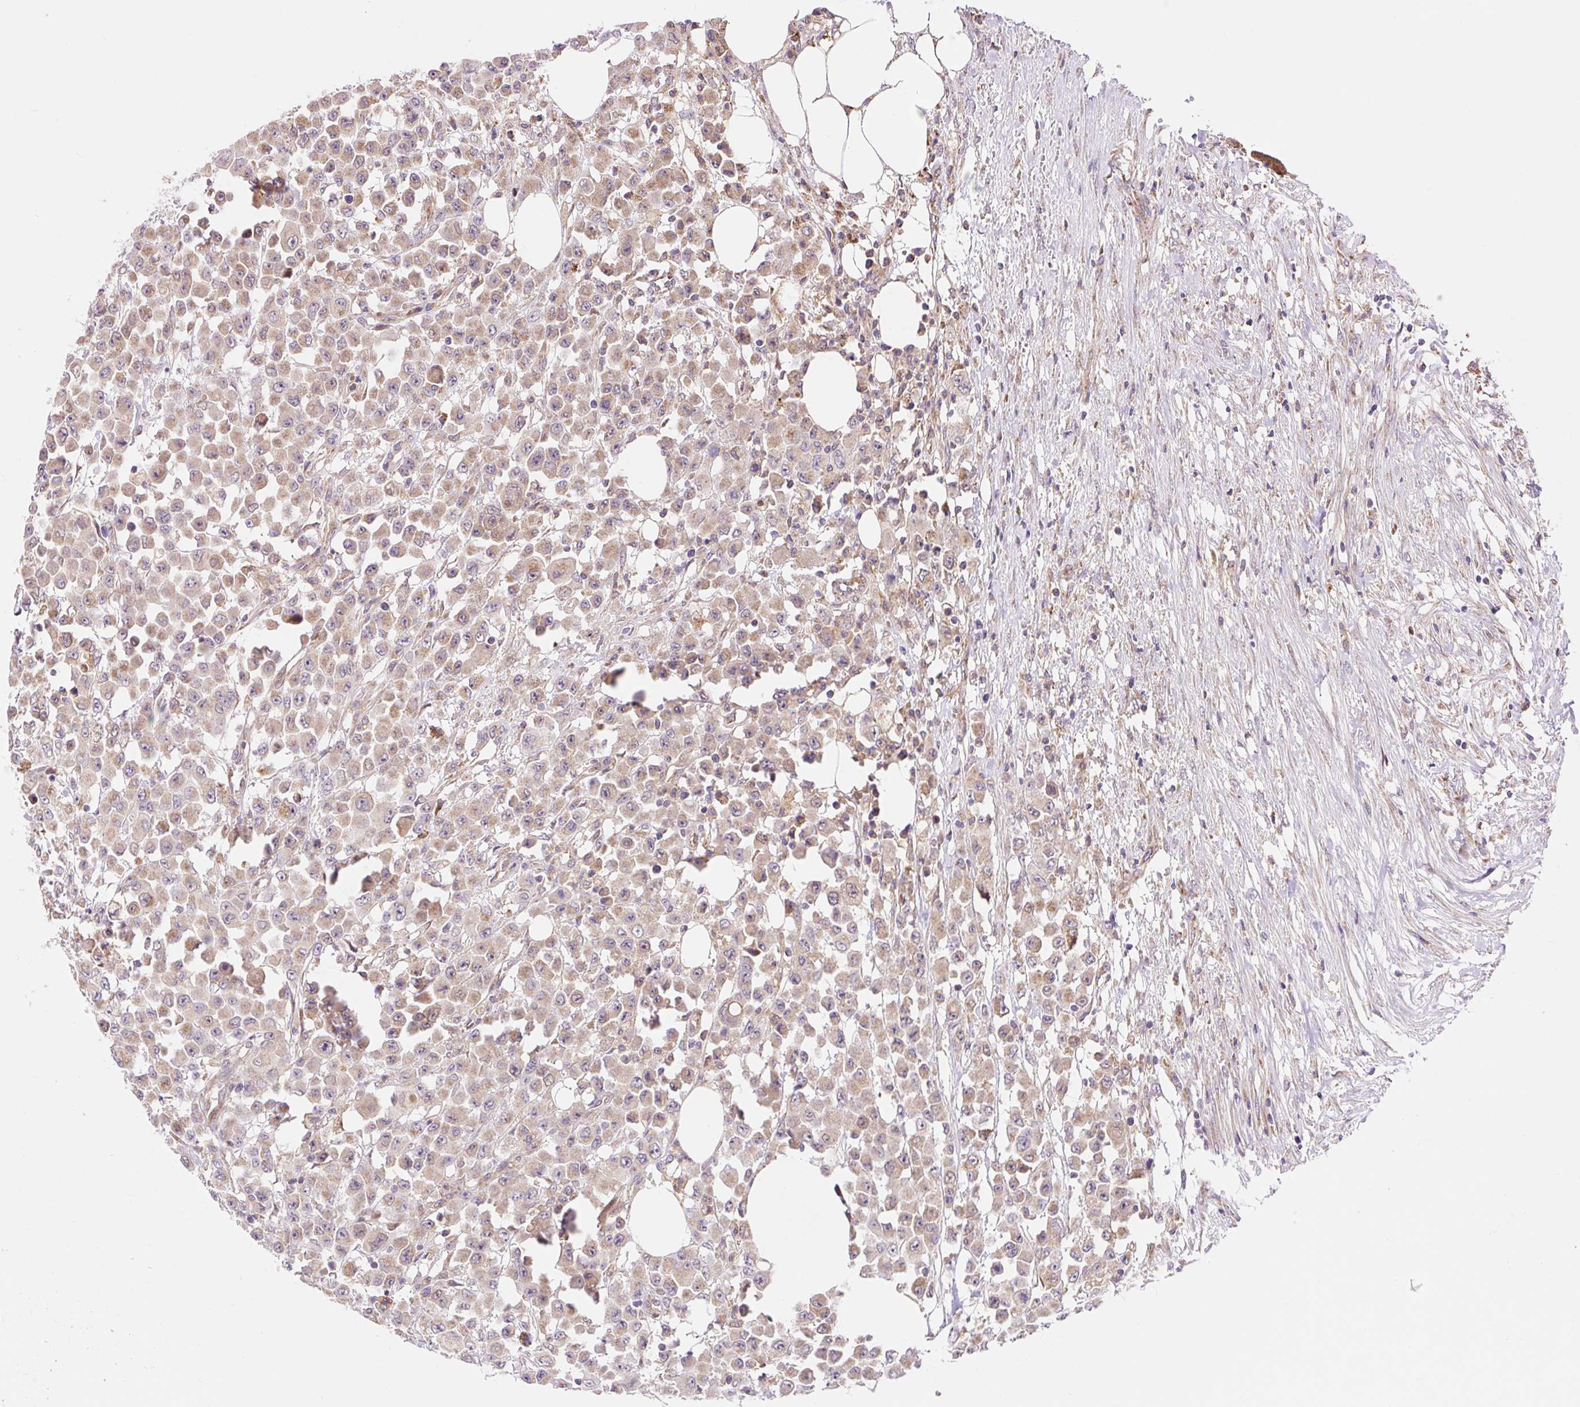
{"staining": {"intensity": "weak", "quantity": ">75%", "location": "cytoplasmic/membranous"}, "tissue": "colorectal cancer", "cell_type": "Tumor cells", "image_type": "cancer", "snomed": [{"axis": "morphology", "description": "Adenocarcinoma, NOS"}, {"axis": "topography", "description": "Colon"}], "caption": "Protein analysis of colorectal adenocarcinoma tissue exhibits weak cytoplasmic/membranous positivity in about >75% of tumor cells. The staining was performed using DAB (3,3'-diaminobenzidine), with brown indicating positive protein expression. Nuclei are stained blue with hematoxylin.", "gene": "TRIAP1", "patient": {"sex": "male", "age": 51}}